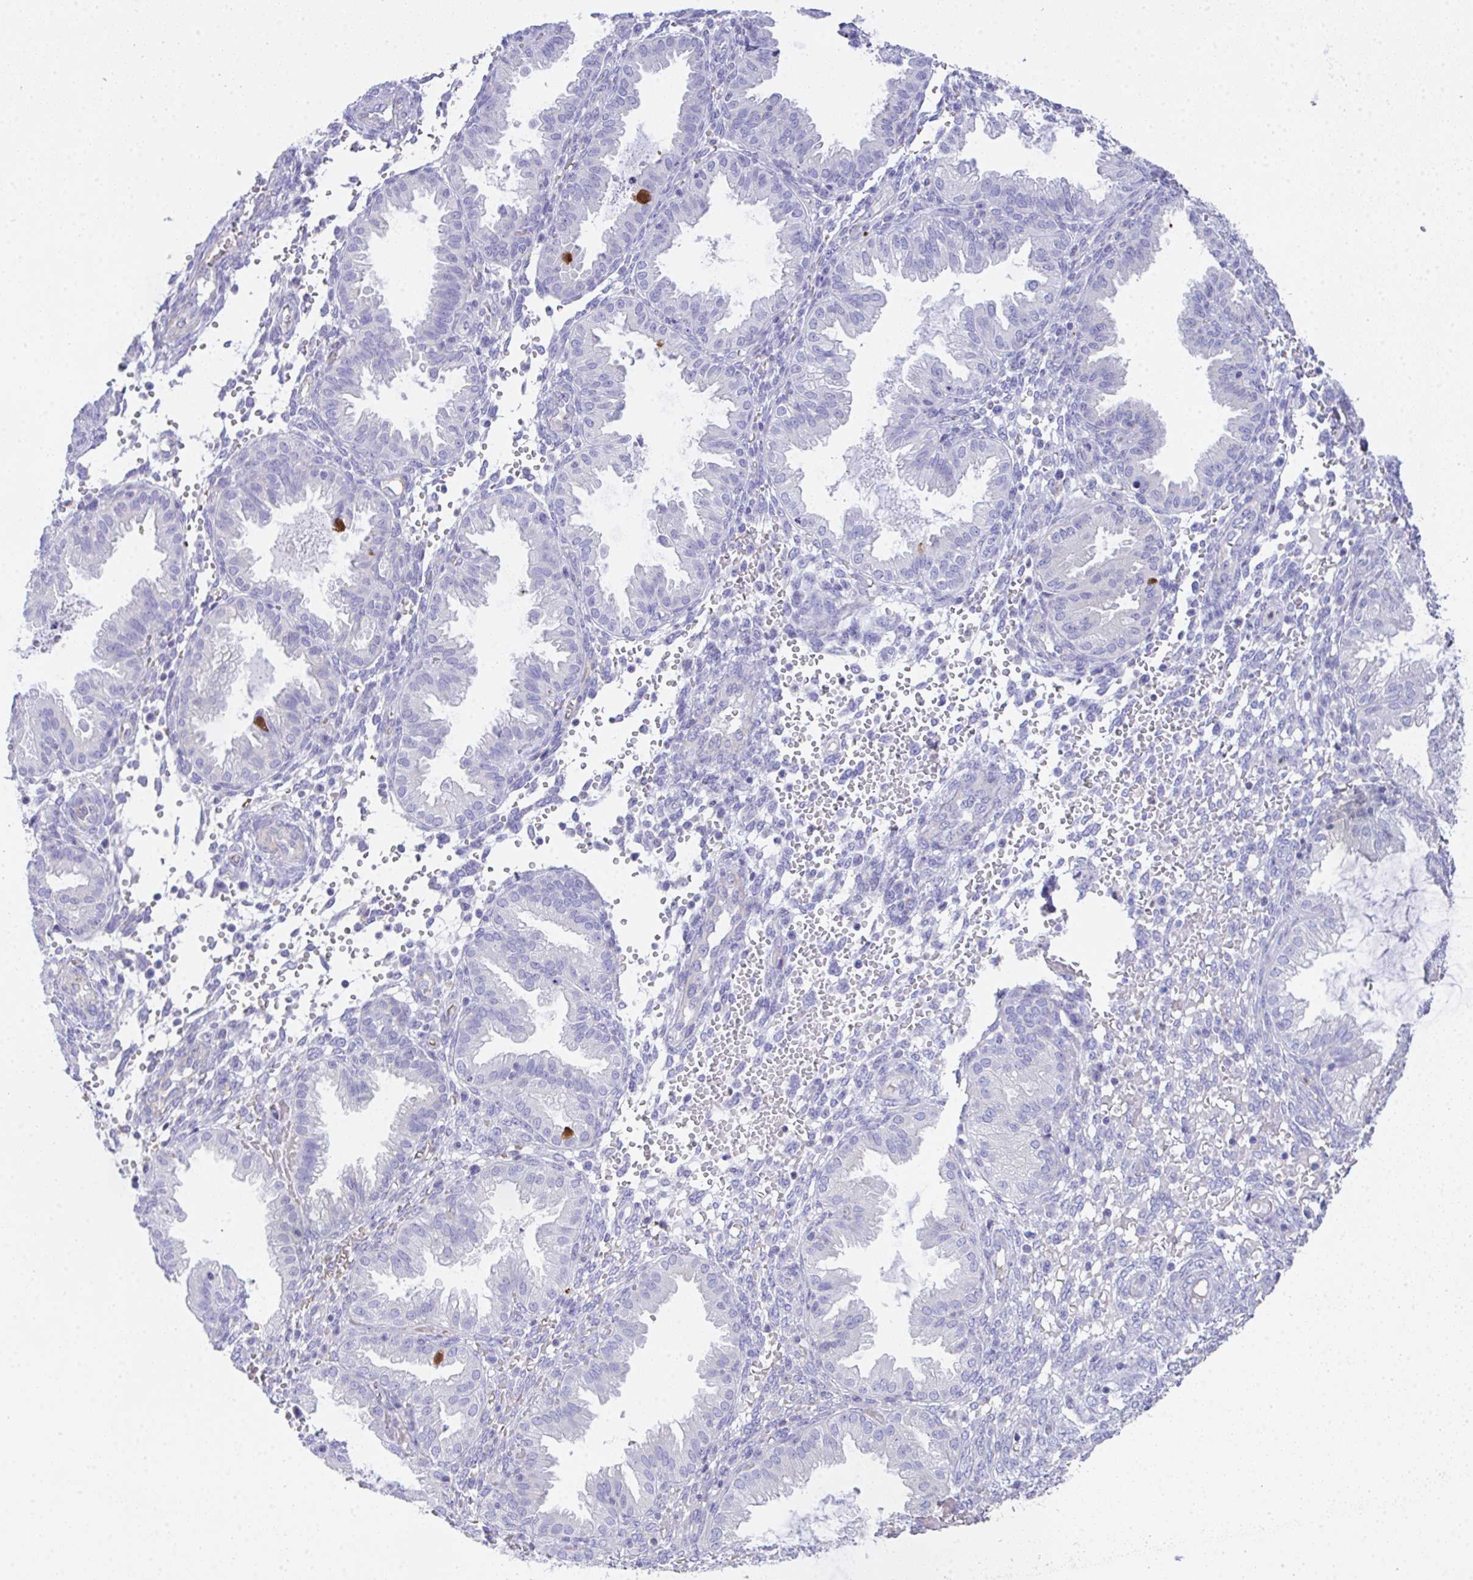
{"staining": {"intensity": "negative", "quantity": "none", "location": "none"}, "tissue": "endometrium", "cell_type": "Cells in endometrial stroma", "image_type": "normal", "snomed": [{"axis": "morphology", "description": "Normal tissue, NOS"}, {"axis": "topography", "description": "Endometrium"}], "caption": "High magnification brightfield microscopy of benign endometrium stained with DAB (brown) and counterstained with hematoxylin (blue): cells in endometrial stroma show no significant staining.", "gene": "TNFAIP8", "patient": {"sex": "female", "age": 33}}